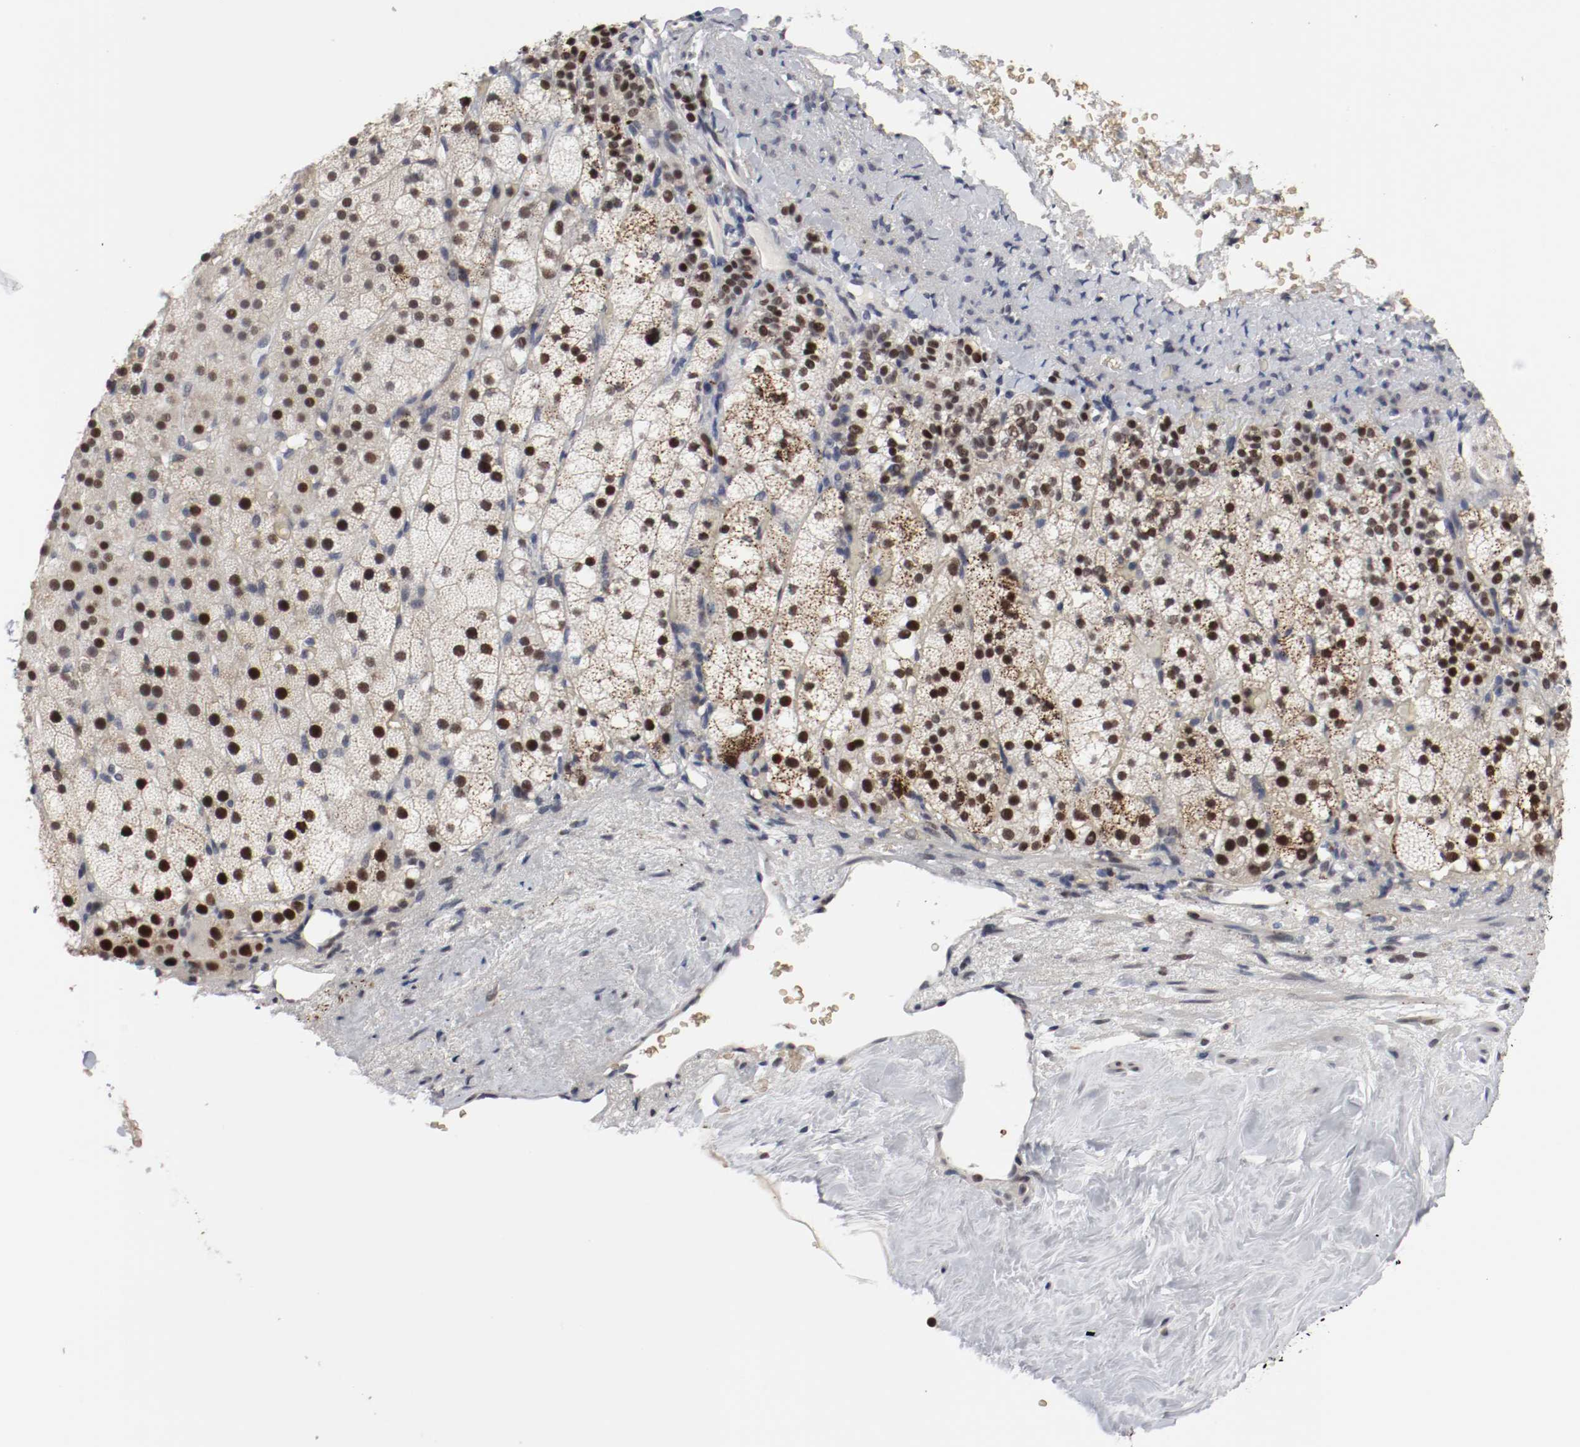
{"staining": {"intensity": "strong", "quantity": ">75%", "location": "nuclear"}, "tissue": "adrenal gland", "cell_type": "Glandular cells", "image_type": "normal", "snomed": [{"axis": "morphology", "description": "Normal tissue, NOS"}, {"axis": "topography", "description": "Adrenal gland"}], "caption": "This histopathology image reveals immunohistochemistry staining of unremarkable human adrenal gland, with high strong nuclear staining in approximately >75% of glandular cells.", "gene": "JUND", "patient": {"sex": "male", "age": 35}}